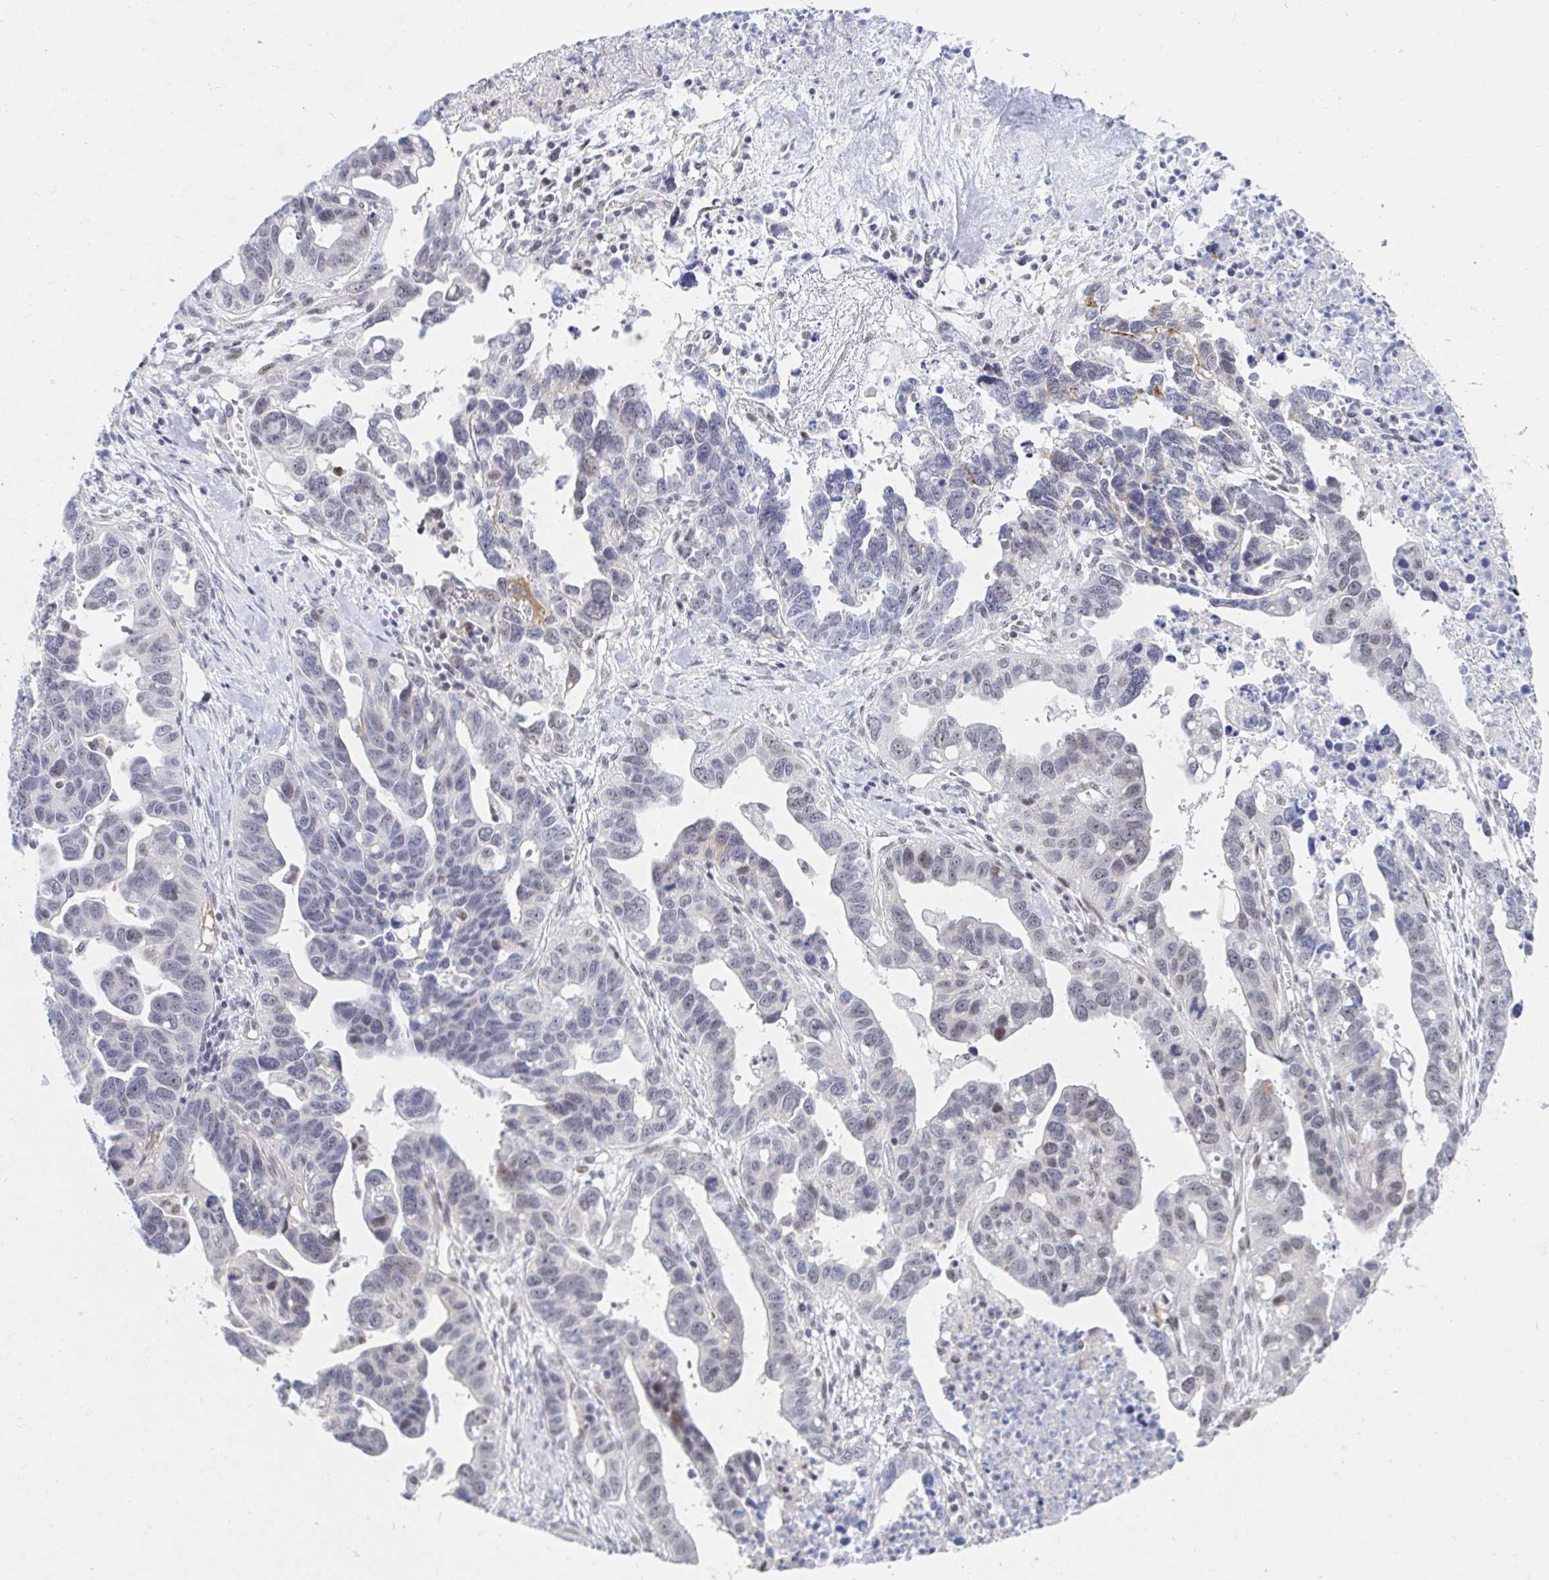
{"staining": {"intensity": "weak", "quantity": "<25%", "location": "nuclear"}, "tissue": "ovarian cancer", "cell_type": "Tumor cells", "image_type": "cancer", "snomed": [{"axis": "morphology", "description": "Cystadenocarcinoma, serous, NOS"}, {"axis": "topography", "description": "Ovary"}], "caption": "High power microscopy image of an immunohistochemistry (IHC) histopathology image of ovarian cancer, revealing no significant positivity in tumor cells. Brightfield microscopy of immunohistochemistry stained with DAB (brown) and hematoxylin (blue), captured at high magnification.", "gene": "COL28A1", "patient": {"sex": "female", "age": 69}}